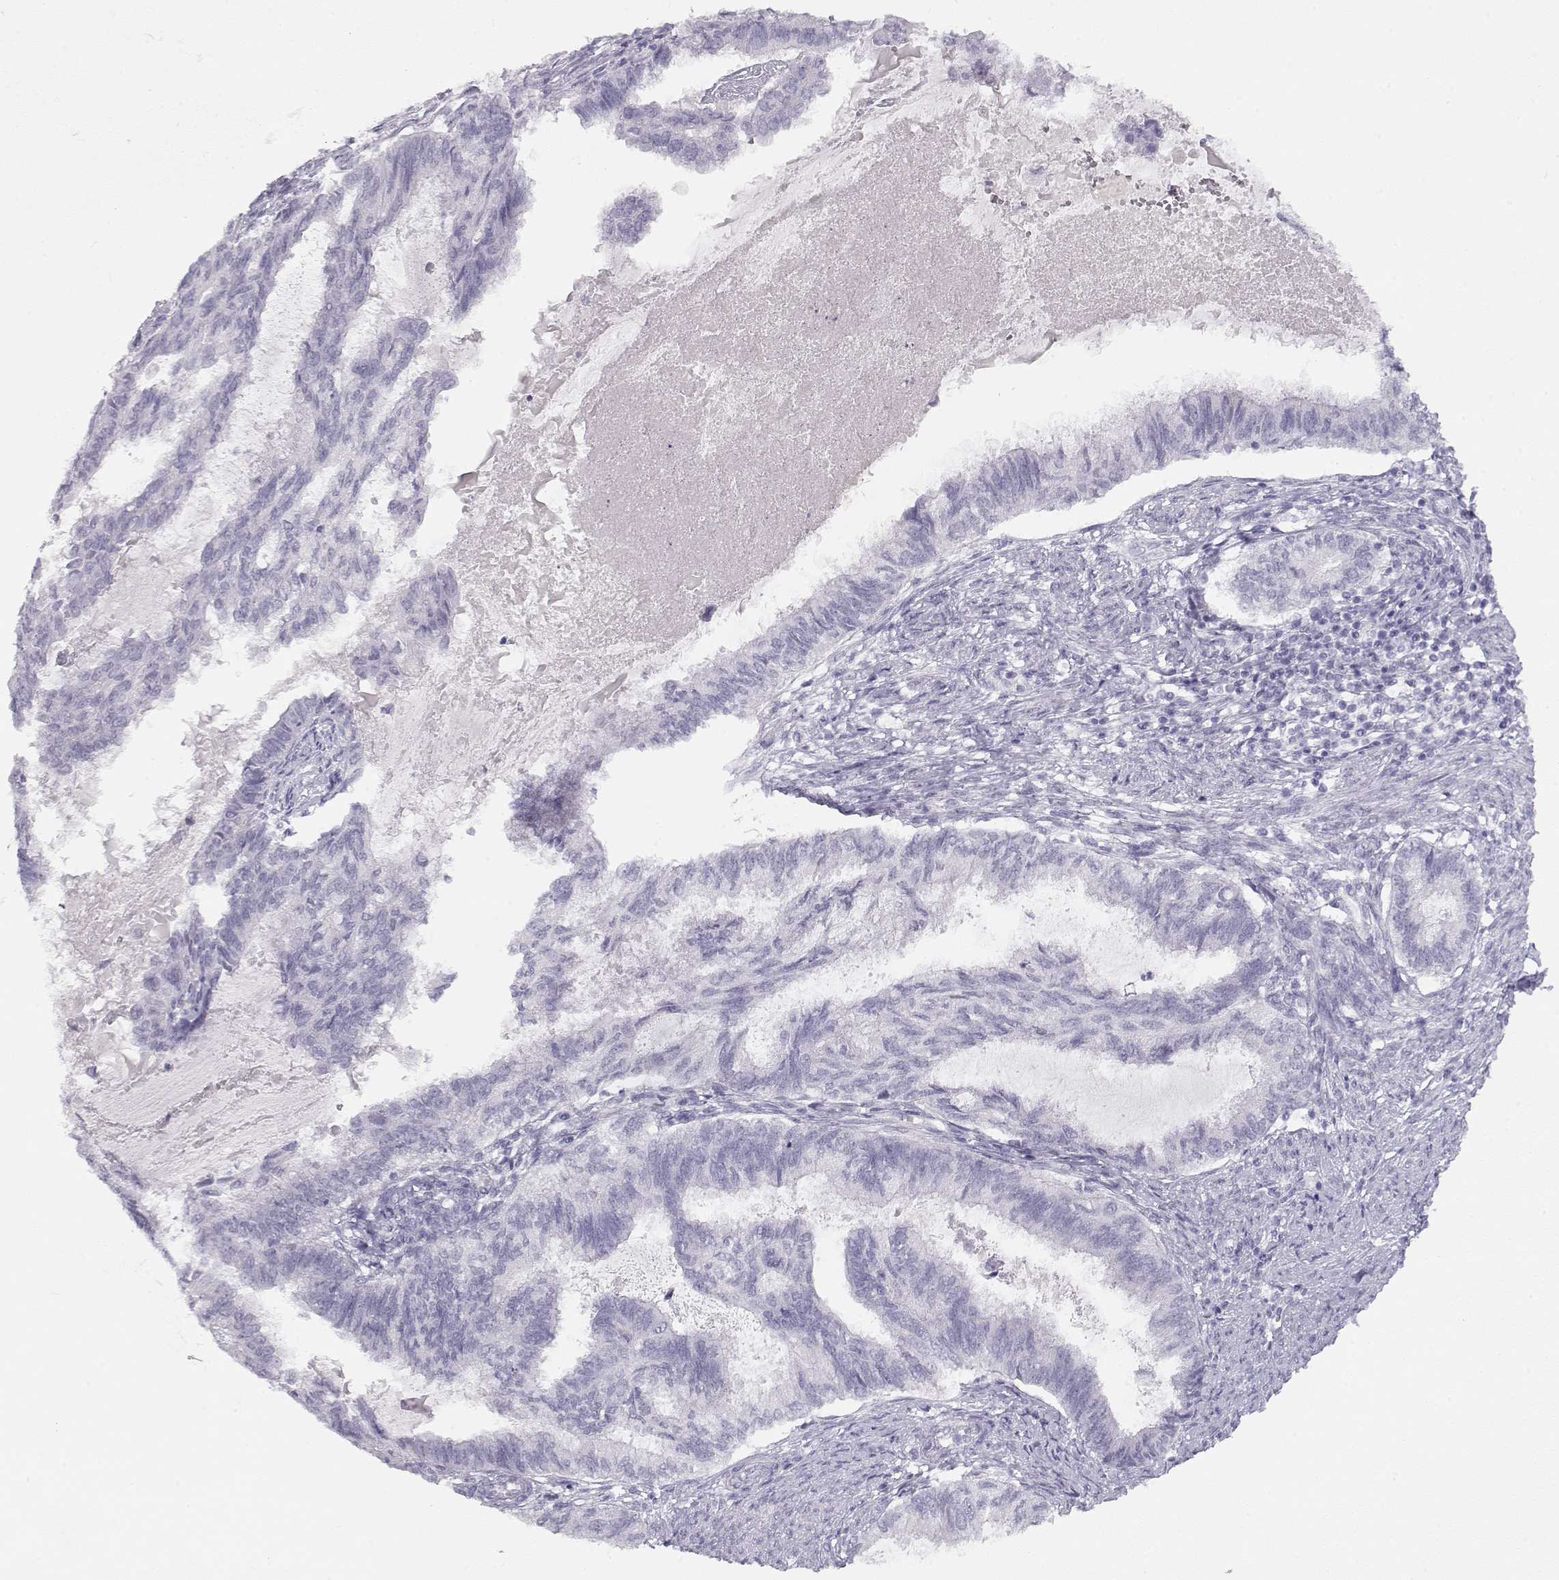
{"staining": {"intensity": "negative", "quantity": "none", "location": "none"}, "tissue": "endometrial cancer", "cell_type": "Tumor cells", "image_type": "cancer", "snomed": [{"axis": "morphology", "description": "Adenocarcinoma, NOS"}, {"axis": "topography", "description": "Endometrium"}], "caption": "A micrograph of endometrial cancer stained for a protein exhibits no brown staining in tumor cells.", "gene": "IMPG1", "patient": {"sex": "female", "age": 86}}